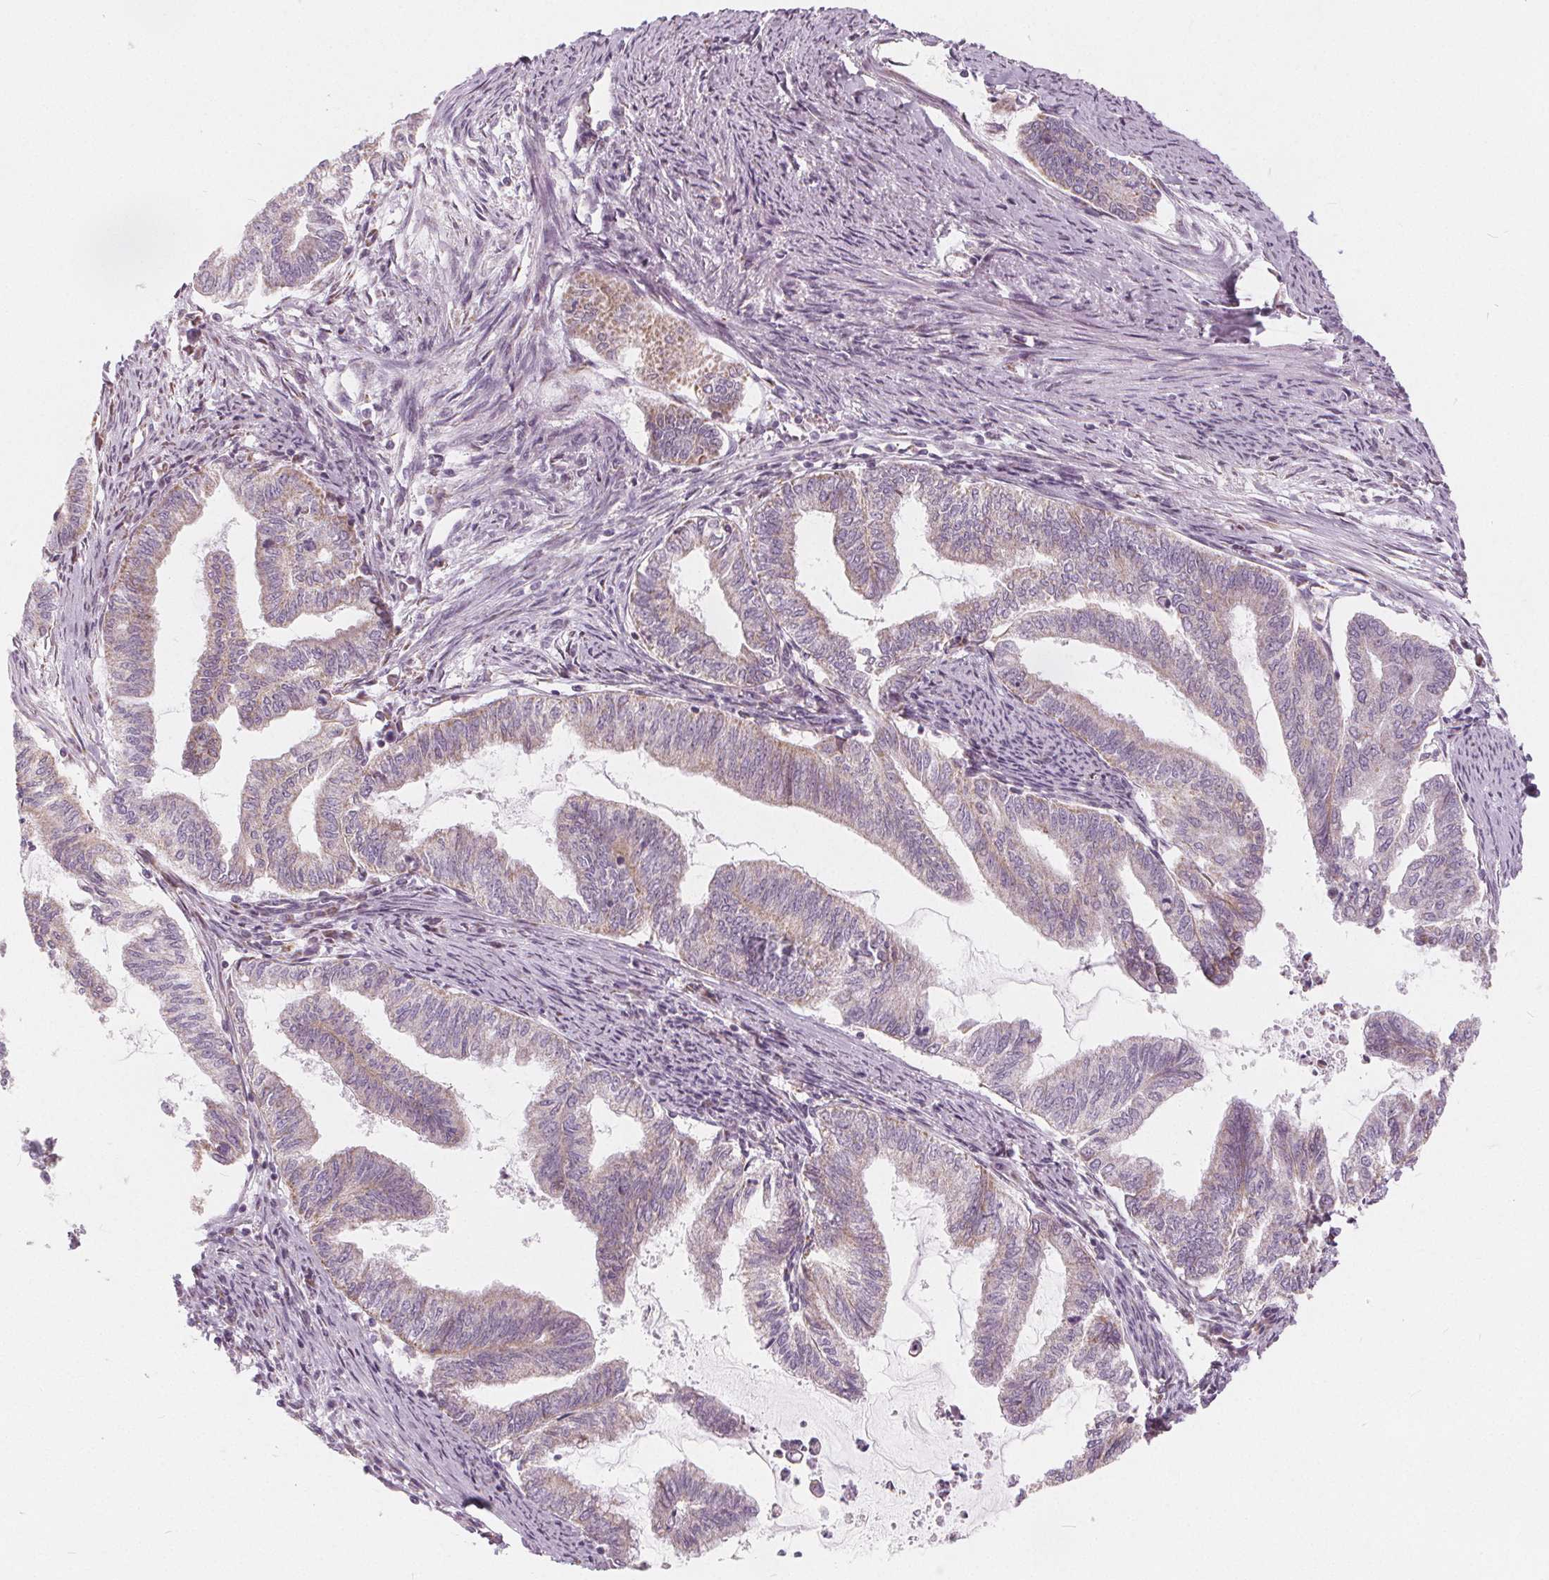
{"staining": {"intensity": "weak", "quantity": ">75%", "location": "cytoplasmic/membranous"}, "tissue": "endometrial cancer", "cell_type": "Tumor cells", "image_type": "cancer", "snomed": [{"axis": "morphology", "description": "Adenocarcinoma, NOS"}, {"axis": "topography", "description": "Endometrium"}], "caption": "Immunohistochemistry (IHC) (DAB (3,3'-diaminobenzidine)) staining of endometrial cancer (adenocarcinoma) shows weak cytoplasmic/membranous protein positivity in about >75% of tumor cells.", "gene": "NUP210L", "patient": {"sex": "female", "age": 79}}